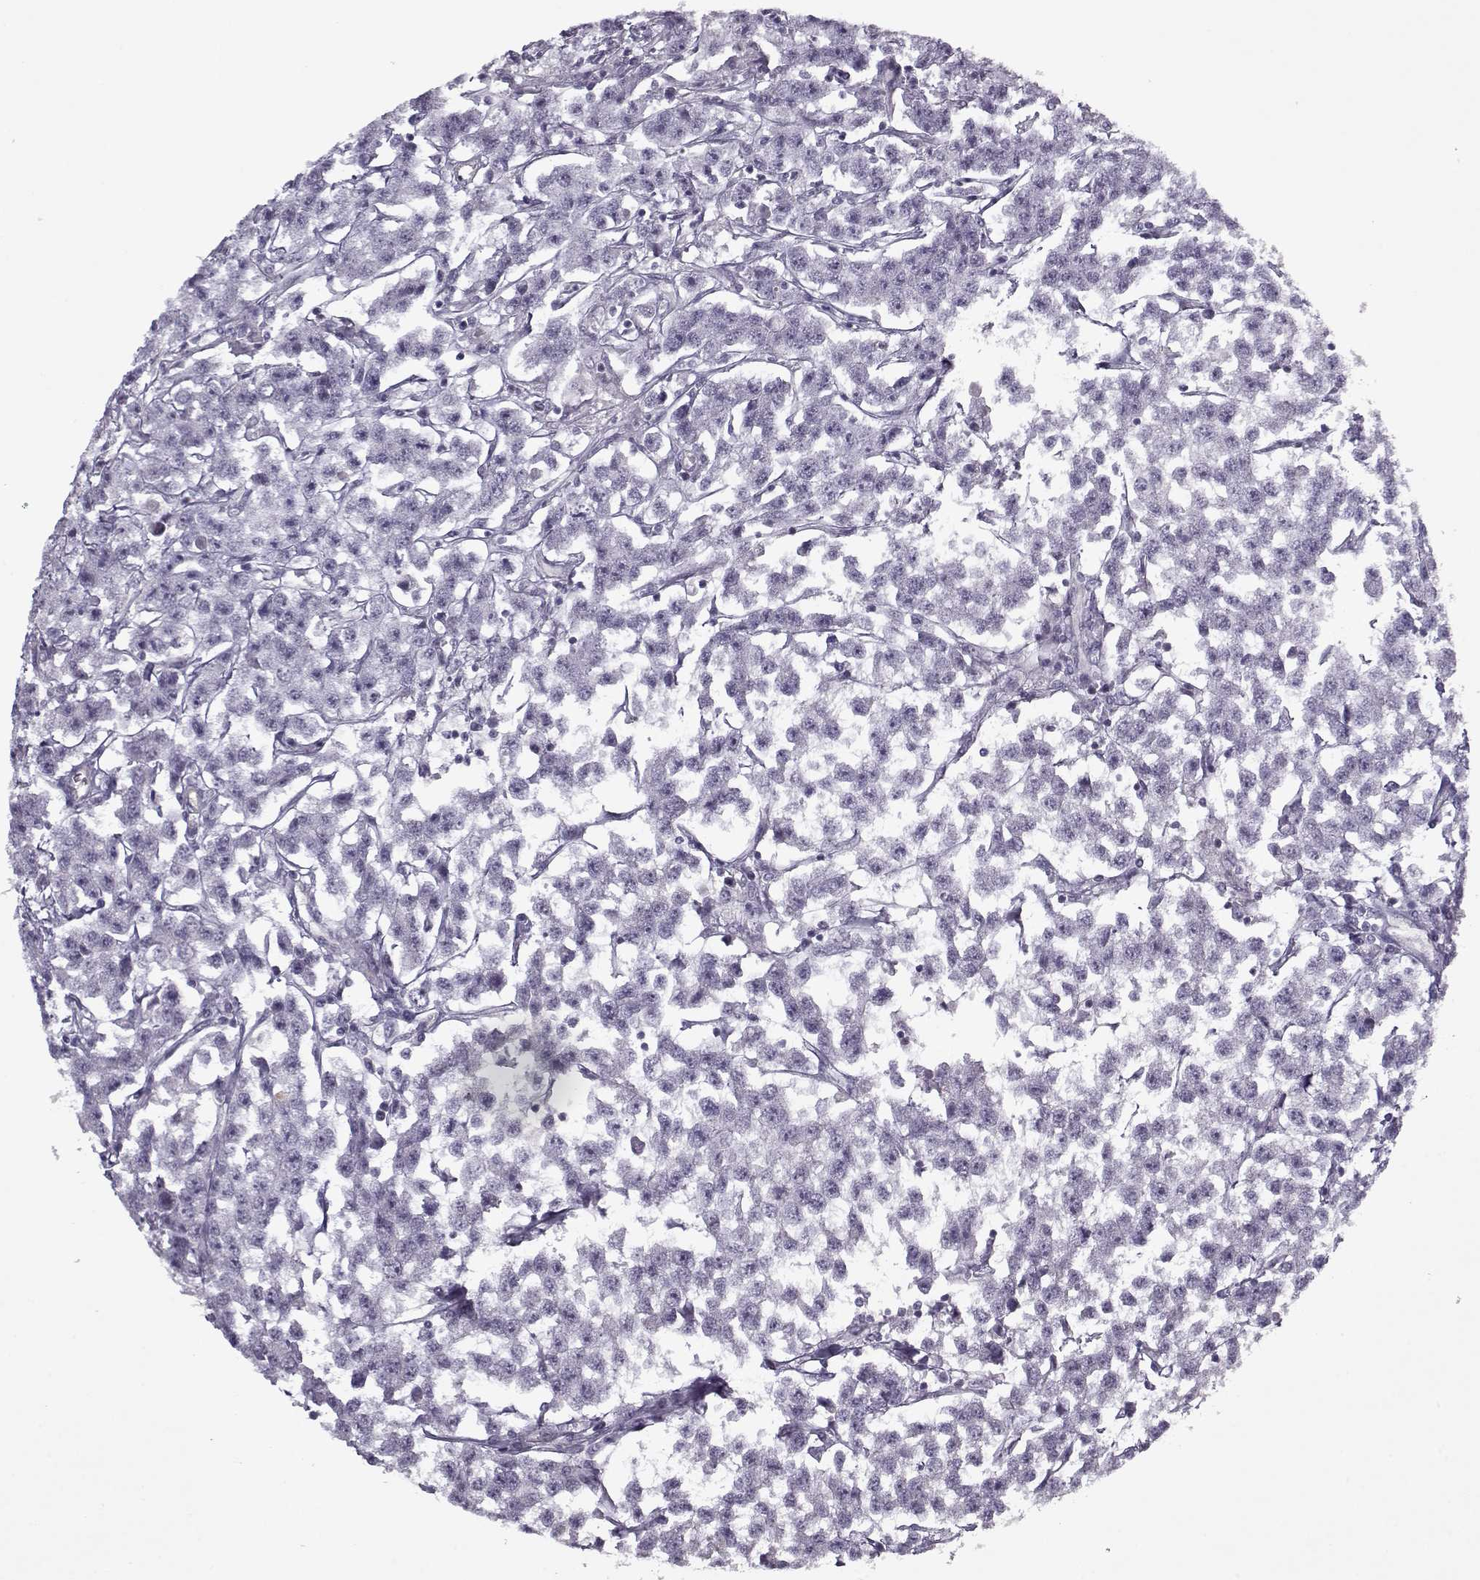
{"staining": {"intensity": "negative", "quantity": "none", "location": "none"}, "tissue": "testis cancer", "cell_type": "Tumor cells", "image_type": "cancer", "snomed": [{"axis": "morphology", "description": "Seminoma, NOS"}, {"axis": "topography", "description": "Testis"}], "caption": "There is no significant positivity in tumor cells of testis cancer (seminoma).", "gene": "KRT9", "patient": {"sex": "male", "age": 59}}